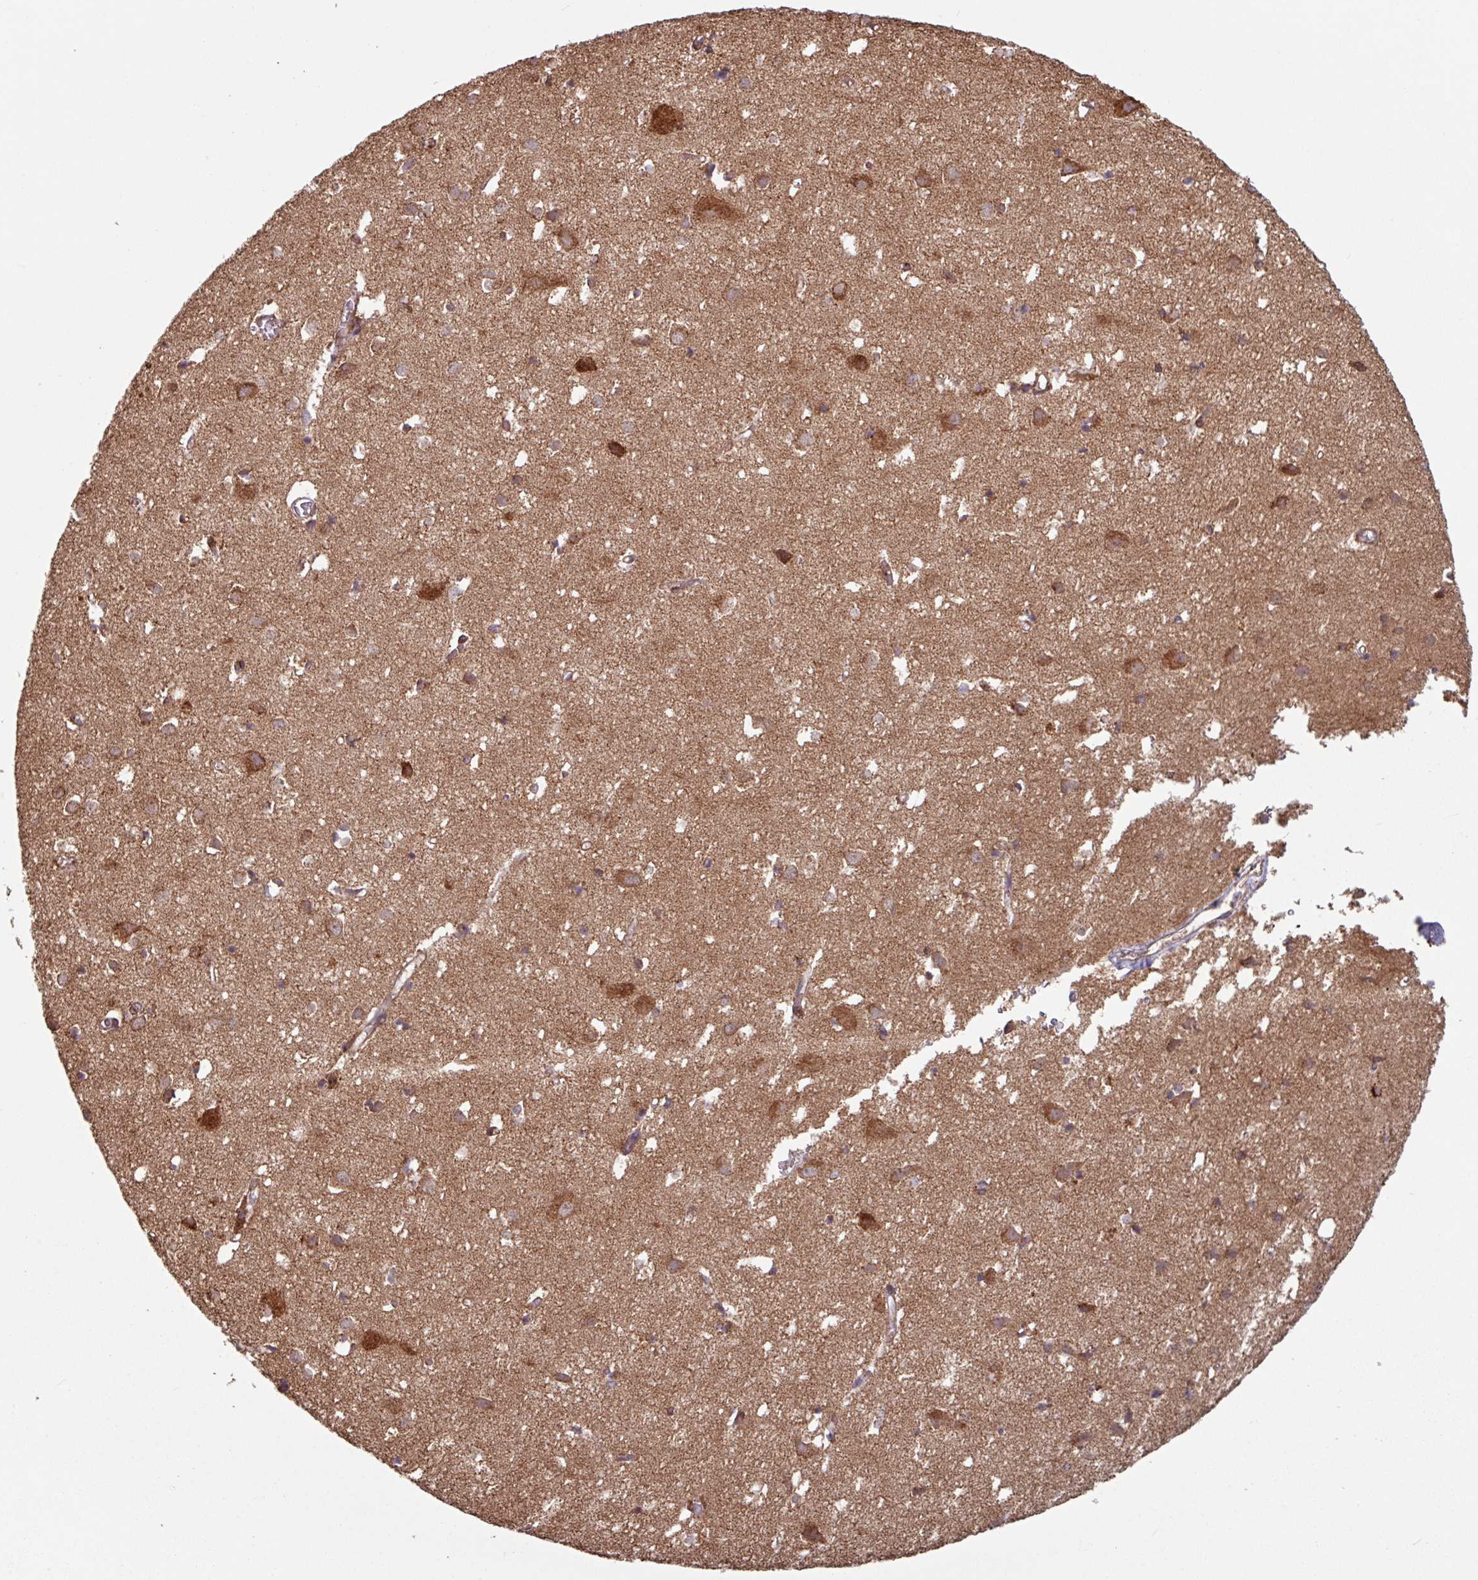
{"staining": {"intensity": "moderate", "quantity": "<25%", "location": "cytoplasmic/membranous"}, "tissue": "cerebral cortex", "cell_type": "Endothelial cells", "image_type": "normal", "snomed": [{"axis": "morphology", "description": "Normal tissue, NOS"}, {"axis": "topography", "description": "Cerebral cortex"}], "caption": "Moderate cytoplasmic/membranous protein expression is present in approximately <25% of endothelial cells in cerebral cortex. (Stains: DAB (3,3'-diaminobenzidine) in brown, nuclei in blue, Microscopy: brightfield microscopy at high magnification).", "gene": "COX7C", "patient": {"sex": "male", "age": 70}}